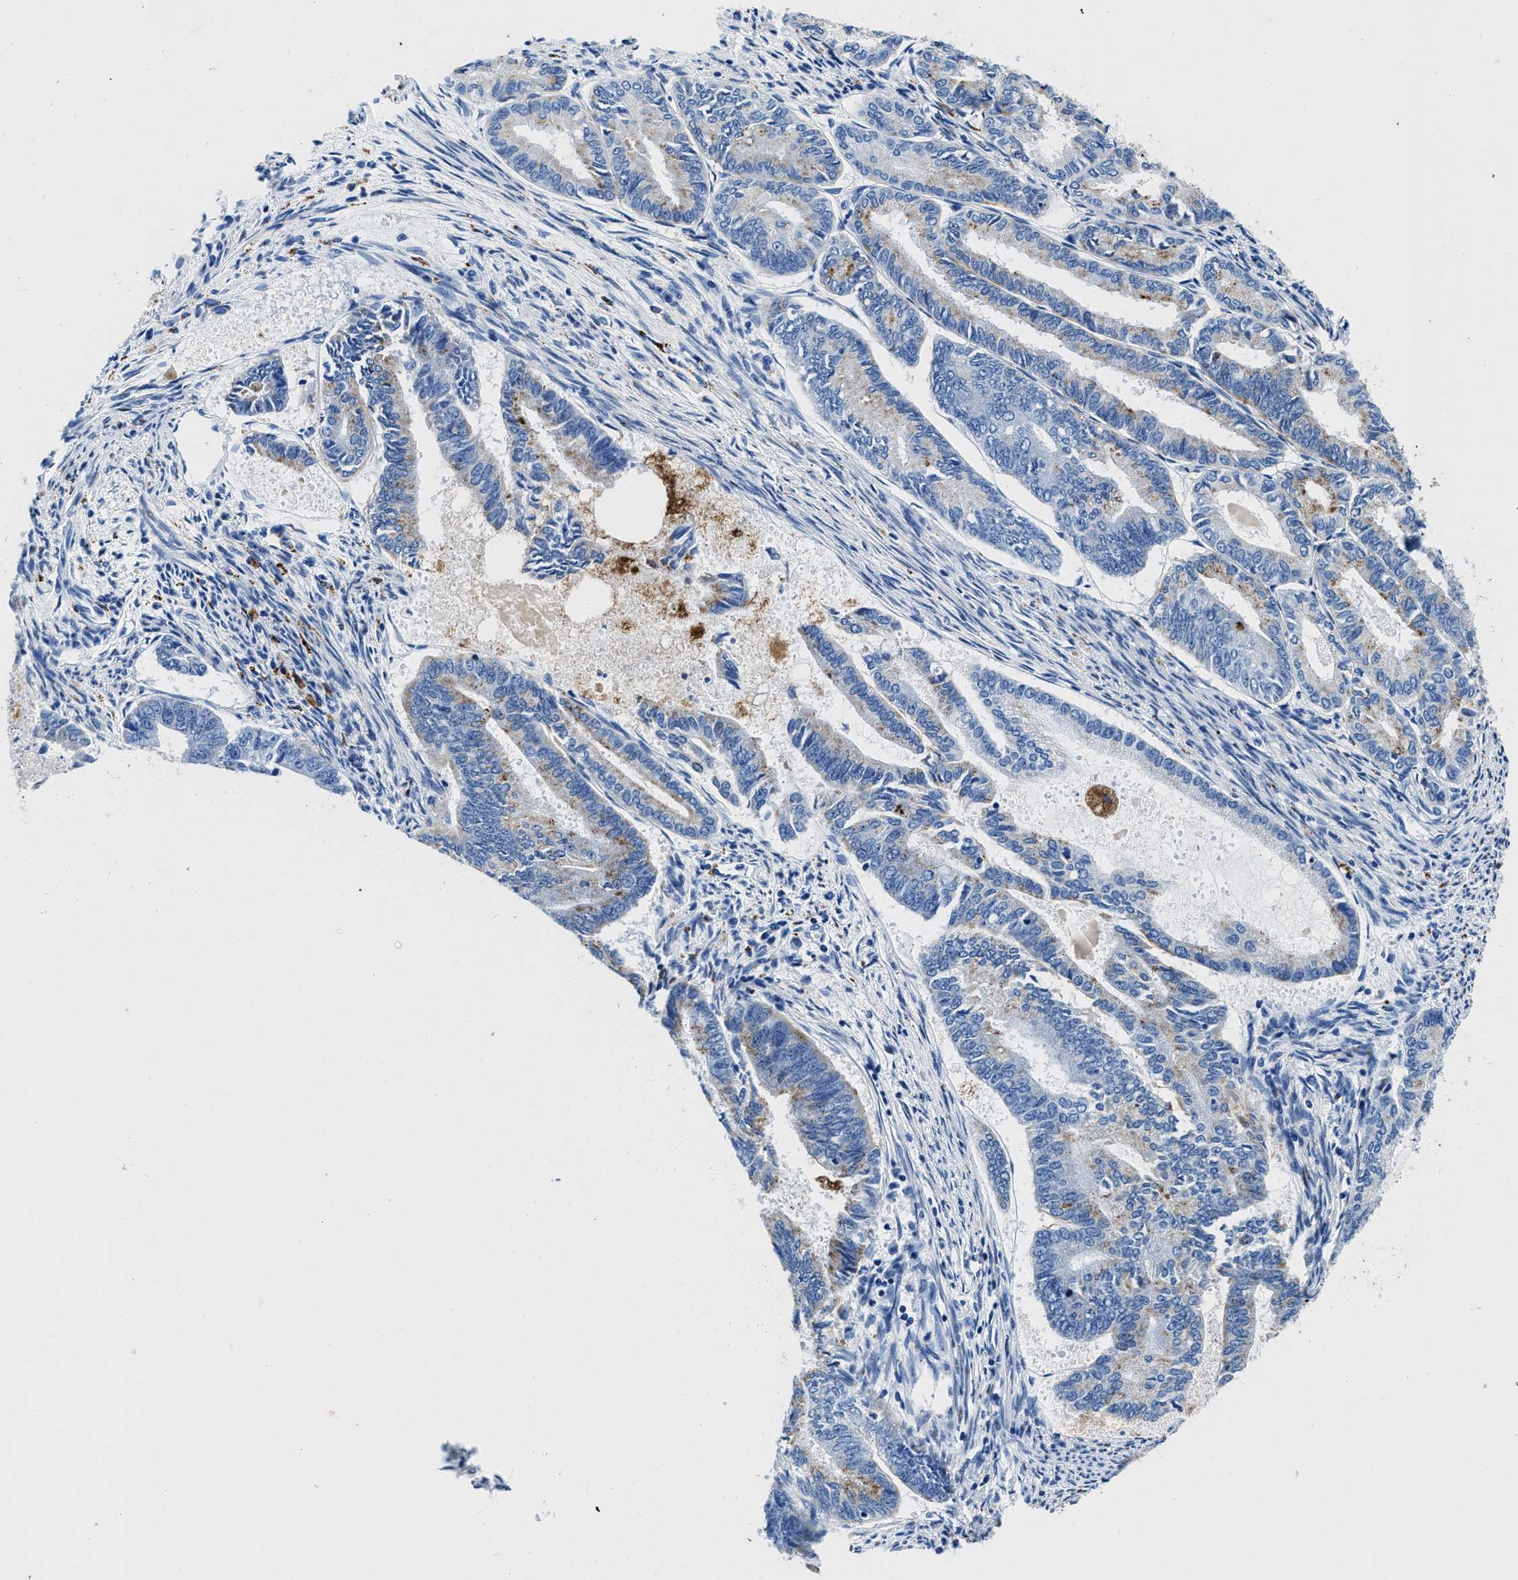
{"staining": {"intensity": "moderate", "quantity": "<25%", "location": "cytoplasmic/membranous"}, "tissue": "endometrial cancer", "cell_type": "Tumor cells", "image_type": "cancer", "snomed": [{"axis": "morphology", "description": "Adenocarcinoma, NOS"}, {"axis": "topography", "description": "Endometrium"}], "caption": "An IHC image of tumor tissue is shown. Protein staining in brown labels moderate cytoplasmic/membranous positivity in adenocarcinoma (endometrial) within tumor cells.", "gene": "OR14K1", "patient": {"sex": "female", "age": 86}}